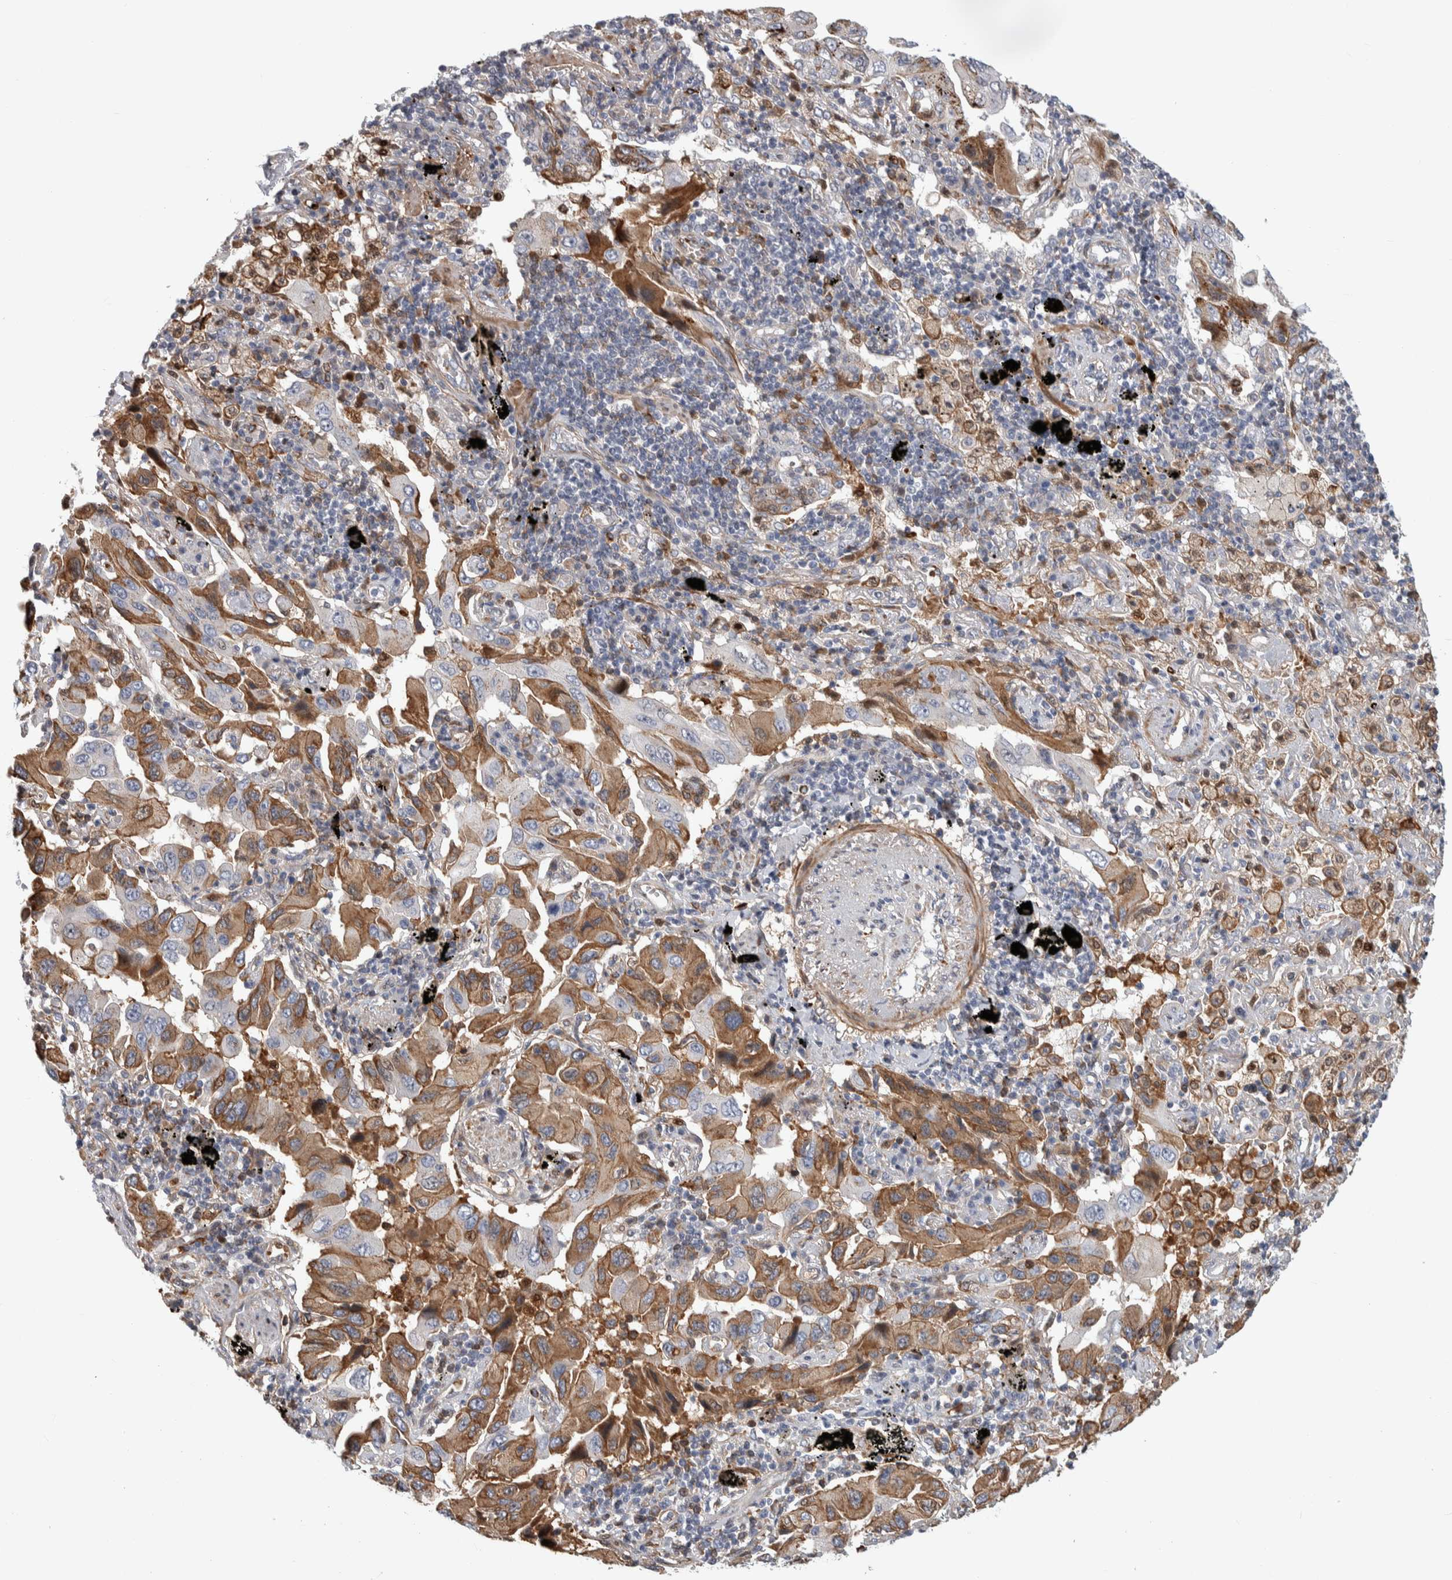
{"staining": {"intensity": "moderate", "quantity": "25%-75%", "location": "cytoplasmic/membranous"}, "tissue": "lung cancer", "cell_type": "Tumor cells", "image_type": "cancer", "snomed": [{"axis": "morphology", "description": "Adenocarcinoma, NOS"}, {"axis": "topography", "description": "Lung"}], "caption": "Immunohistochemical staining of human lung cancer (adenocarcinoma) demonstrates medium levels of moderate cytoplasmic/membranous protein positivity in approximately 25%-75% of tumor cells. Immunohistochemistry stains the protein of interest in brown and the nuclei are stained blue.", "gene": "PSMG3", "patient": {"sex": "female", "age": 65}}